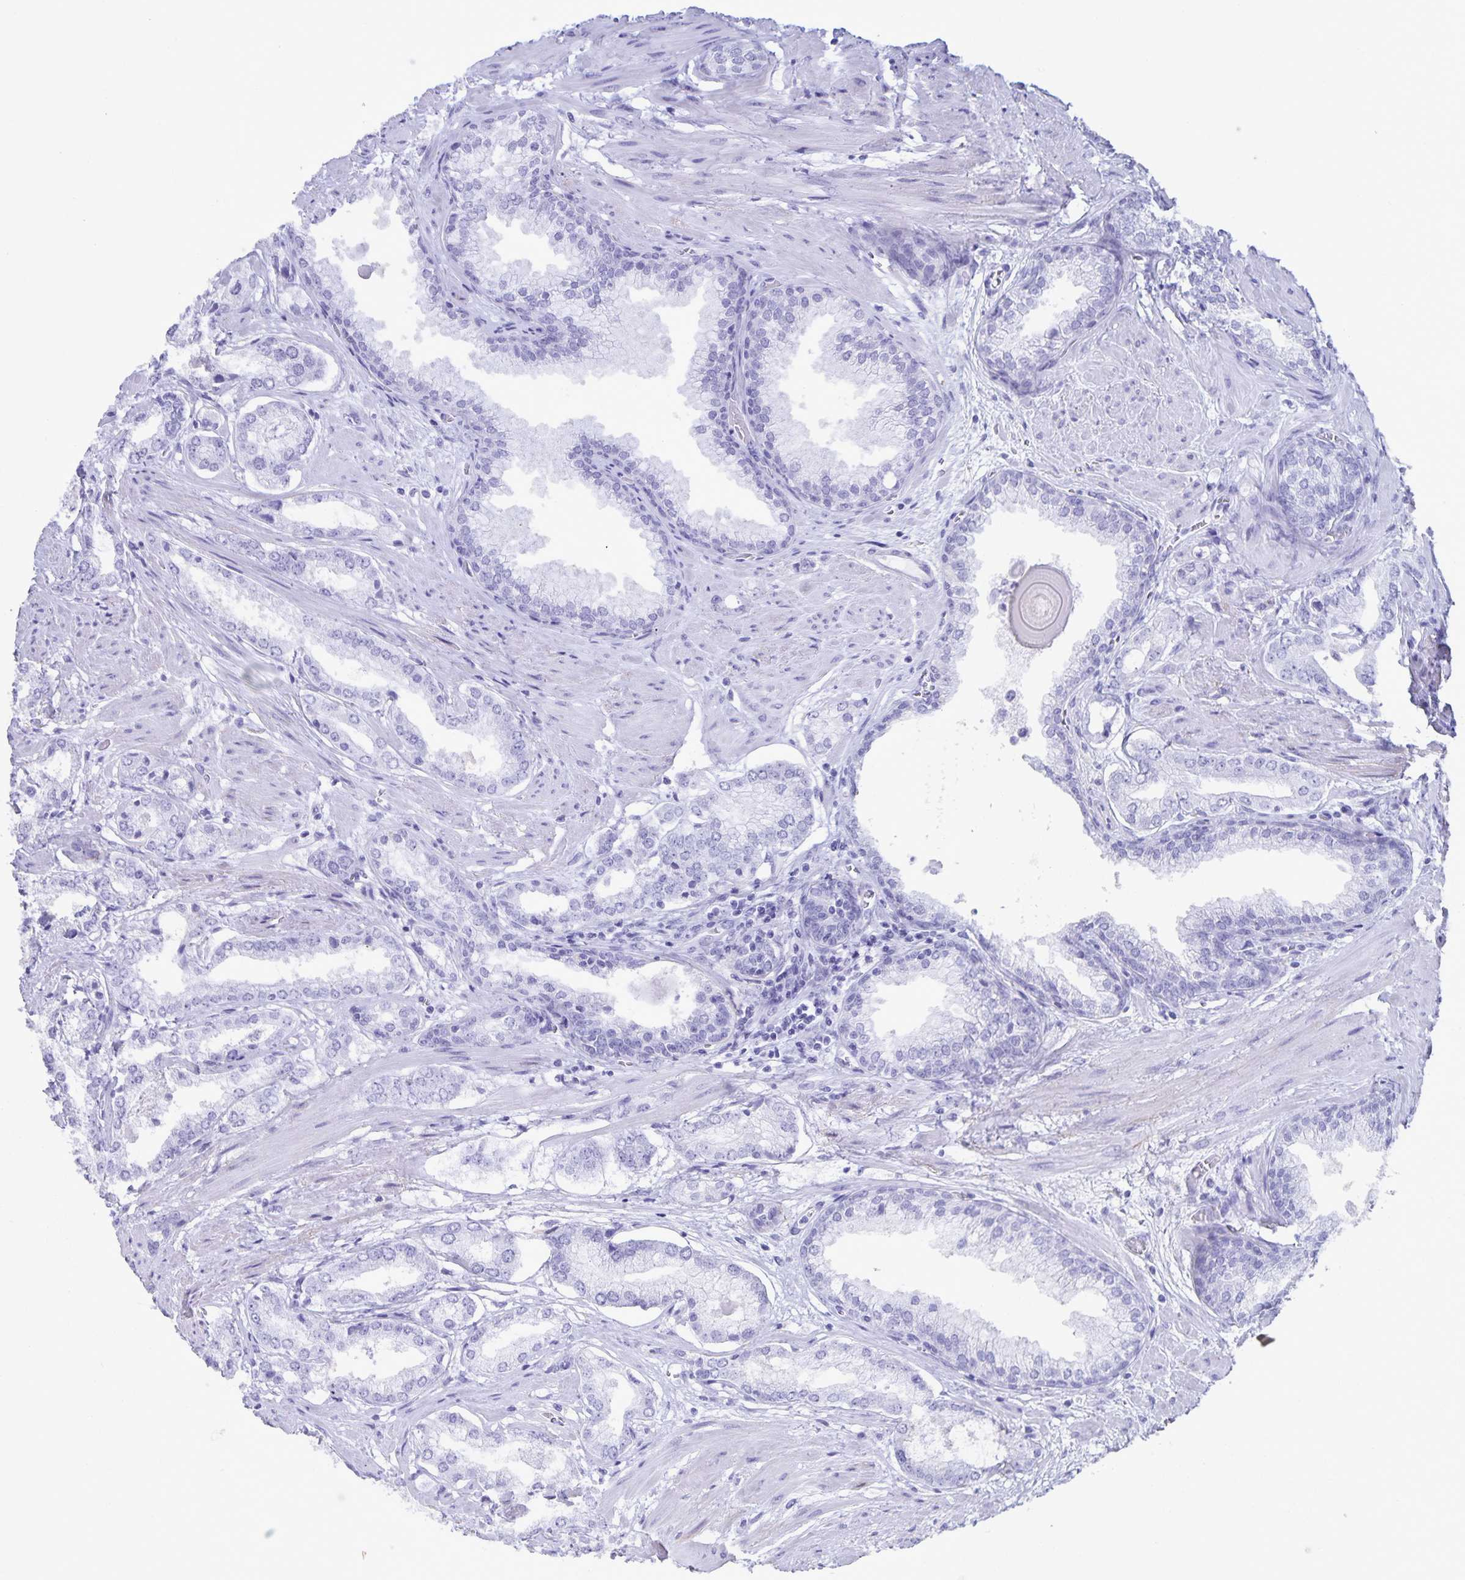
{"staining": {"intensity": "negative", "quantity": "none", "location": "none"}, "tissue": "prostate cancer", "cell_type": "Tumor cells", "image_type": "cancer", "snomed": [{"axis": "morphology", "description": "Adenocarcinoma, Low grade"}, {"axis": "topography", "description": "Prostate"}], "caption": "An immunohistochemistry (IHC) micrograph of prostate cancer (low-grade adenocarcinoma) is shown. There is no staining in tumor cells of prostate cancer (low-grade adenocarcinoma).", "gene": "AQP4", "patient": {"sex": "male", "age": 64}}